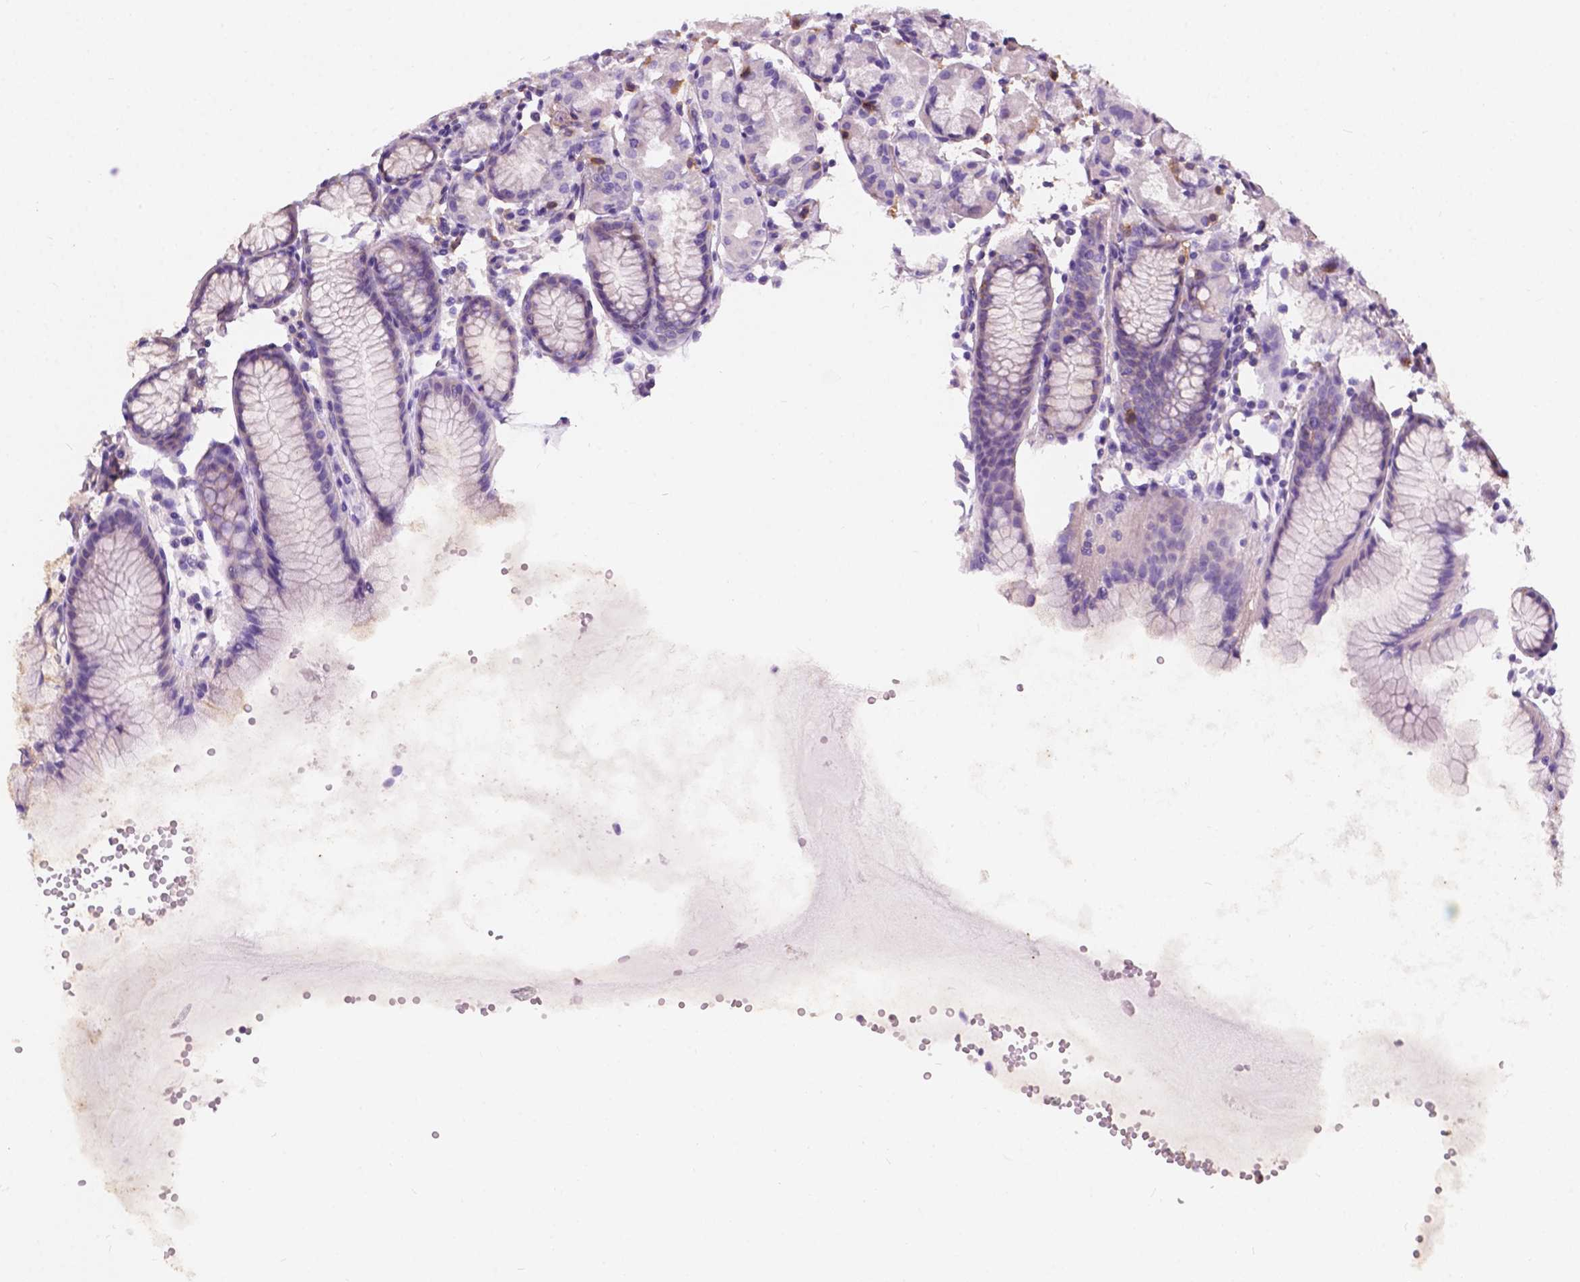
{"staining": {"intensity": "moderate", "quantity": "<25%", "location": "cytoplasmic/membranous"}, "tissue": "stomach", "cell_type": "Glandular cells", "image_type": "normal", "snomed": [{"axis": "morphology", "description": "Normal tissue, NOS"}, {"axis": "topography", "description": "Stomach, upper"}], "caption": "Stomach stained with immunohistochemistry exhibits moderate cytoplasmic/membranous staining in about <25% of glandular cells. (Brightfield microscopy of DAB IHC at high magnification).", "gene": "GNAO1", "patient": {"sex": "male", "age": 47}}